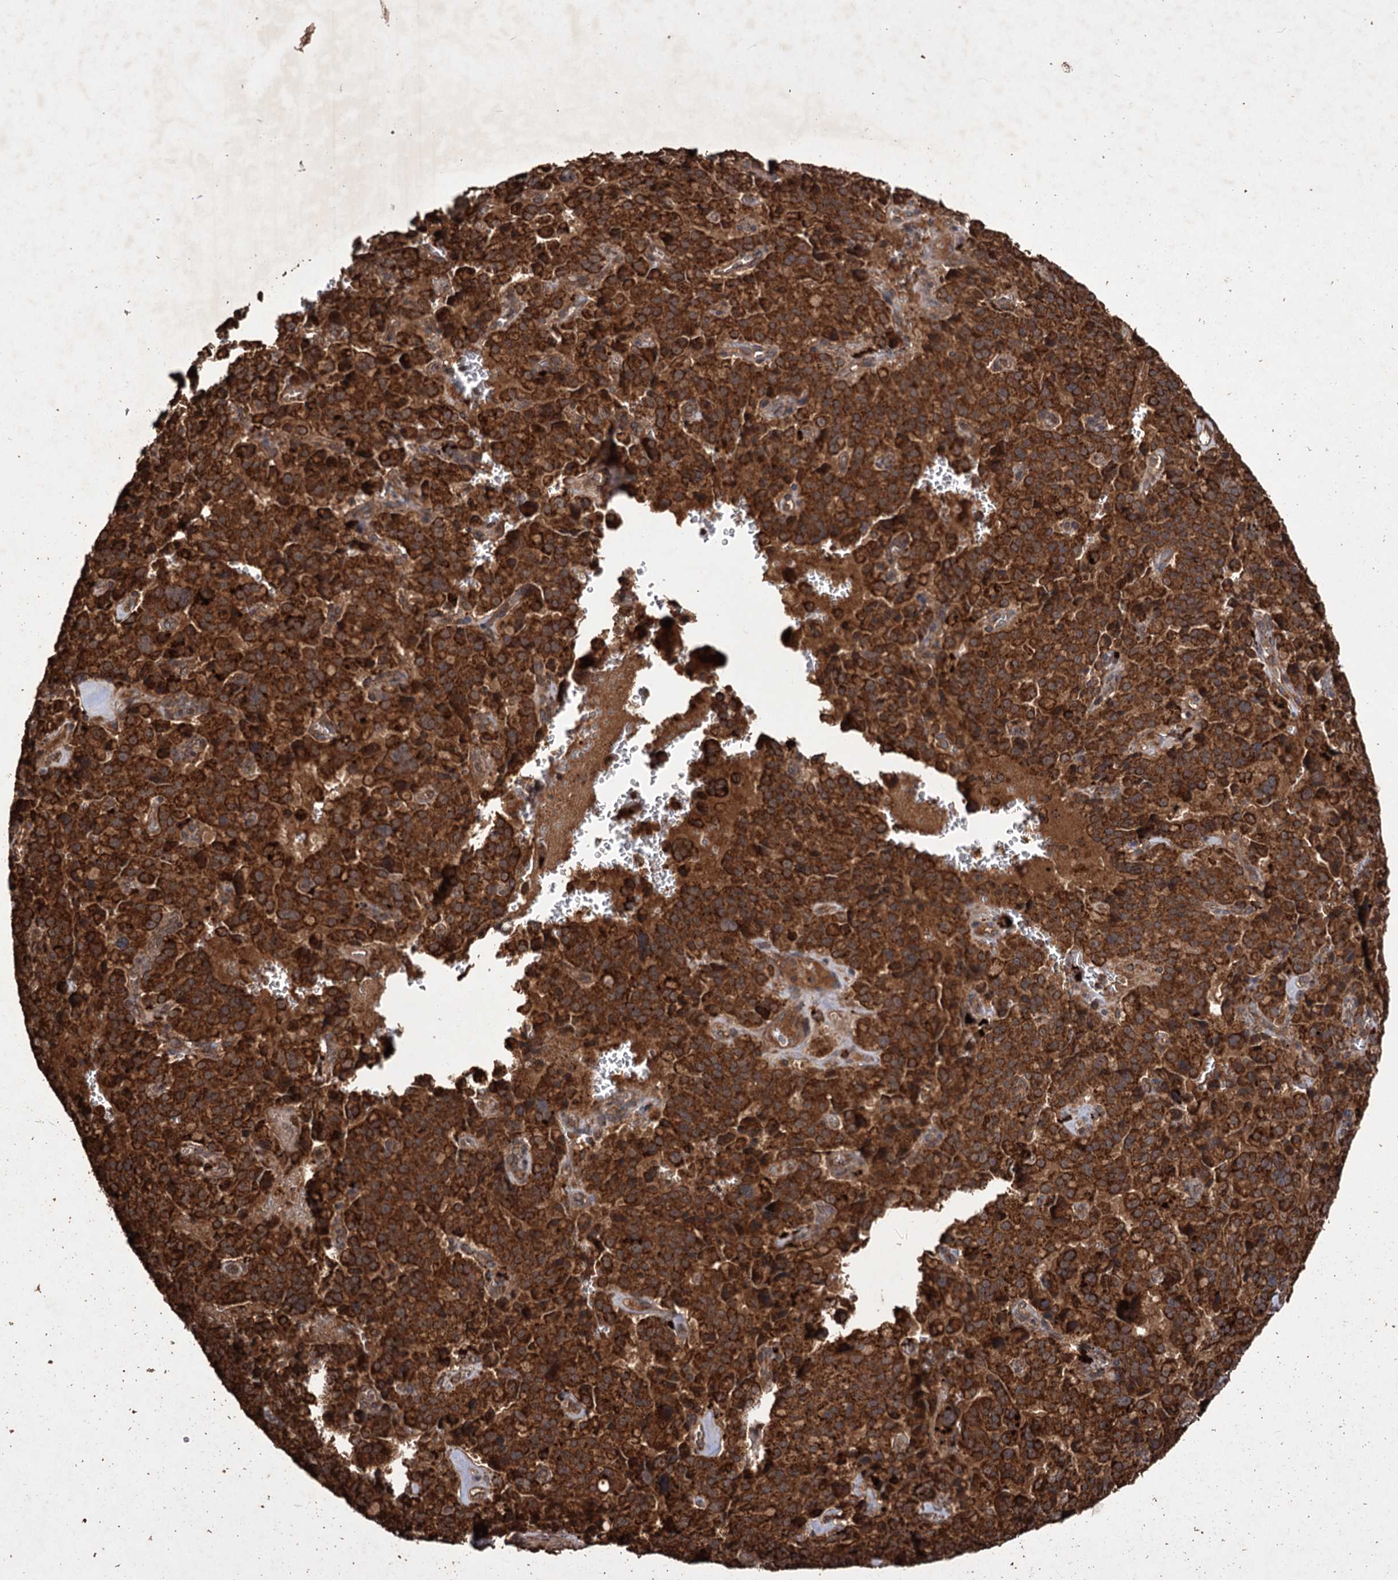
{"staining": {"intensity": "strong", "quantity": ">75%", "location": "cytoplasmic/membranous"}, "tissue": "pancreatic cancer", "cell_type": "Tumor cells", "image_type": "cancer", "snomed": [{"axis": "morphology", "description": "Adenocarcinoma, NOS"}, {"axis": "topography", "description": "Pancreas"}], "caption": "Adenocarcinoma (pancreatic) tissue exhibits strong cytoplasmic/membranous expression in about >75% of tumor cells The staining is performed using DAB brown chromogen to label protein expression. The nuclei are counter-stained blue using hematoxylin.", "gene": "IPO4", "patient": {"sex": "male", "age": 65}}